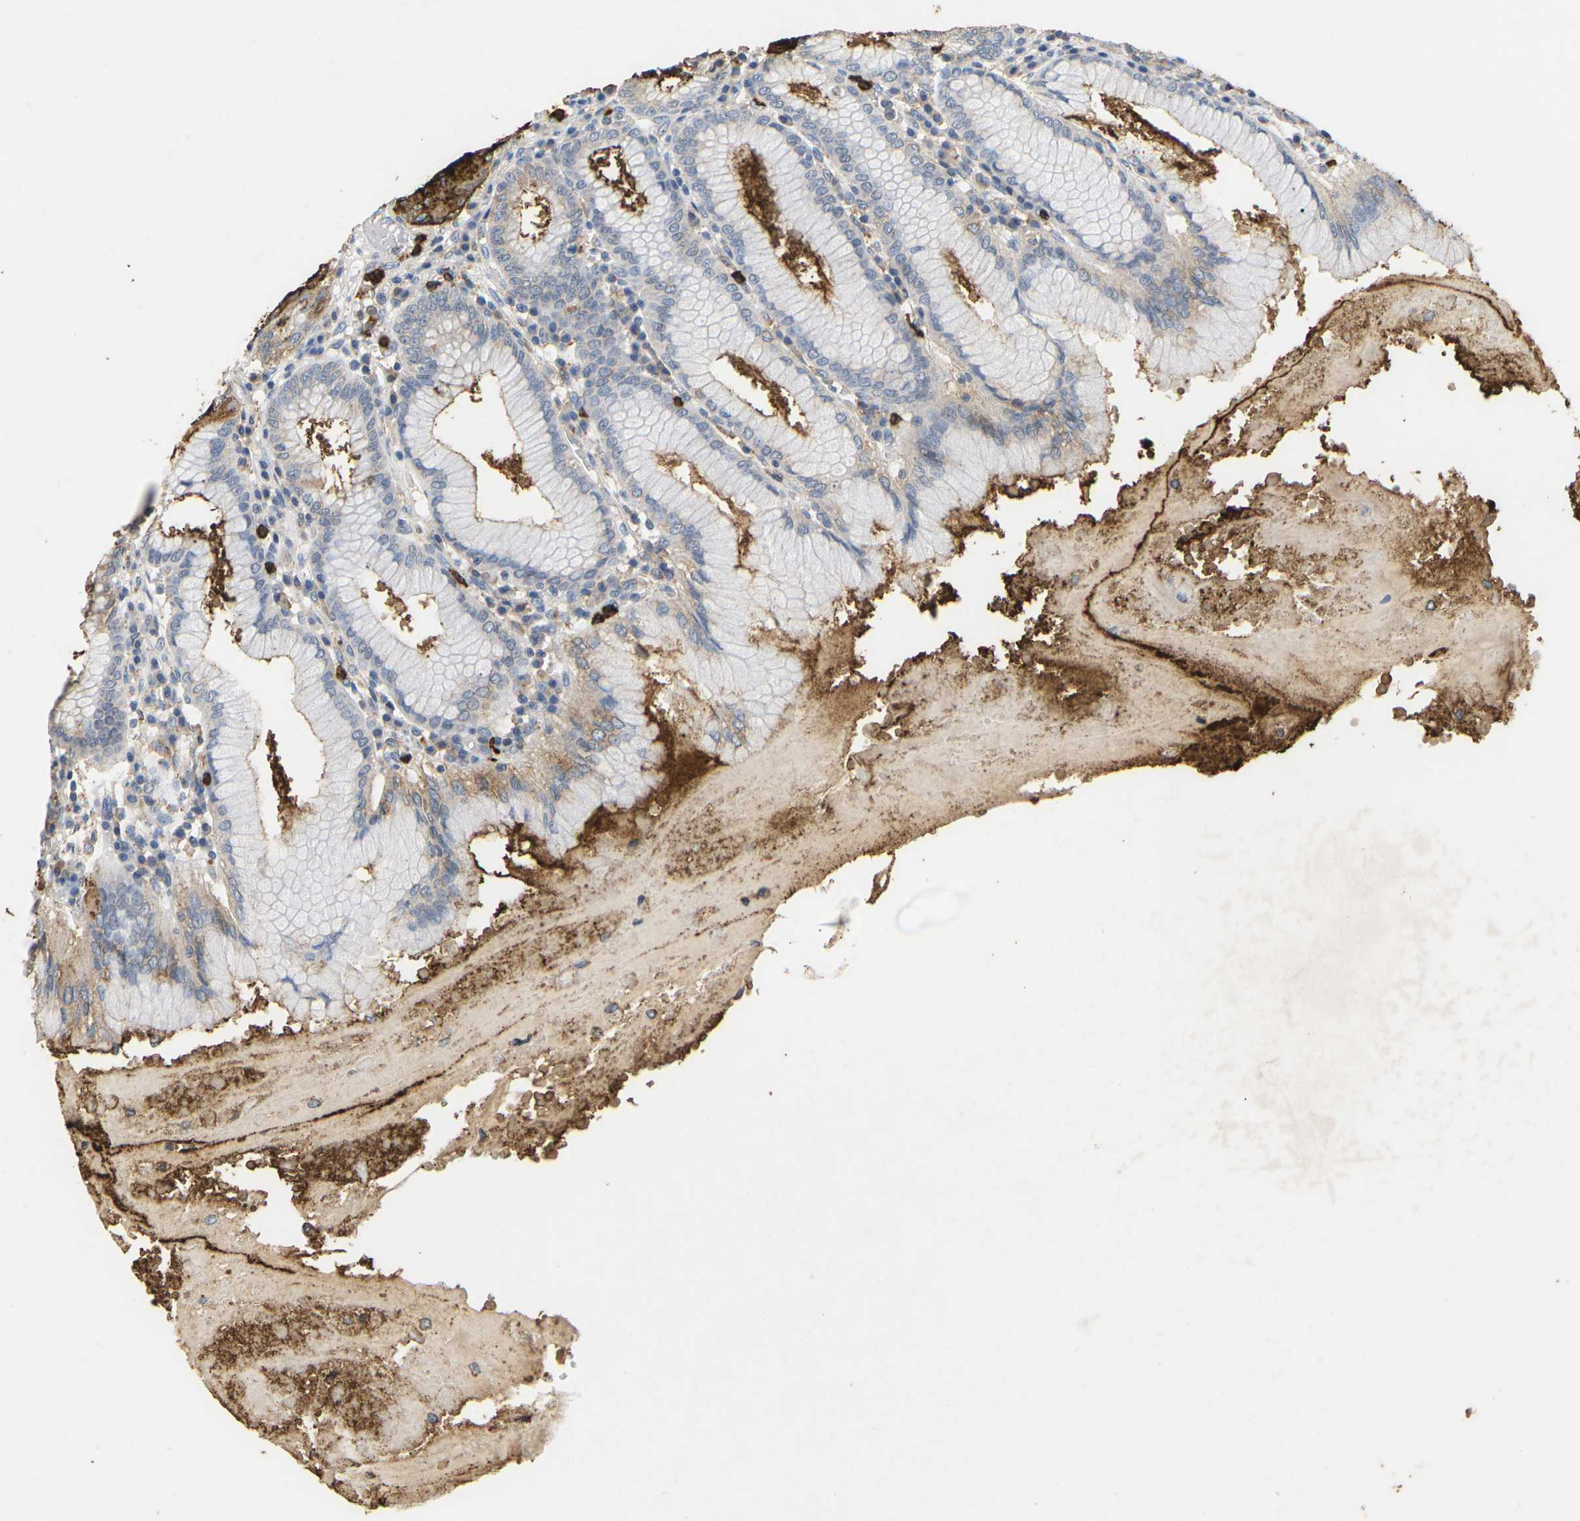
{"staining": {"intensity": "strong", "quantity": "25%-75%", "location": "cytoplasmic/membranous"}, "tissue": "stomach", "cell_type": "Glandular cells", "image_type": "normal", "snomed": [{"axis": "morphology", "description": "Normal tissue, NOS"}, {"axis": "topography", "description": "Stomach"}, {"axis": "topography", "description": "Stomach, lower"}], "caption": "Glandular cells show high levels of strong cytoplasmic/membranous positivity in about 25%-75% of cells in benign human stomach. (Stains: DAB (3,3'-diaminobenzidine) in brown, nuclei in blue, Microscopy: brightfield microscopy at high magnification).", "gene": "ADM", "patient": {"sex": "female", "age": 56}}